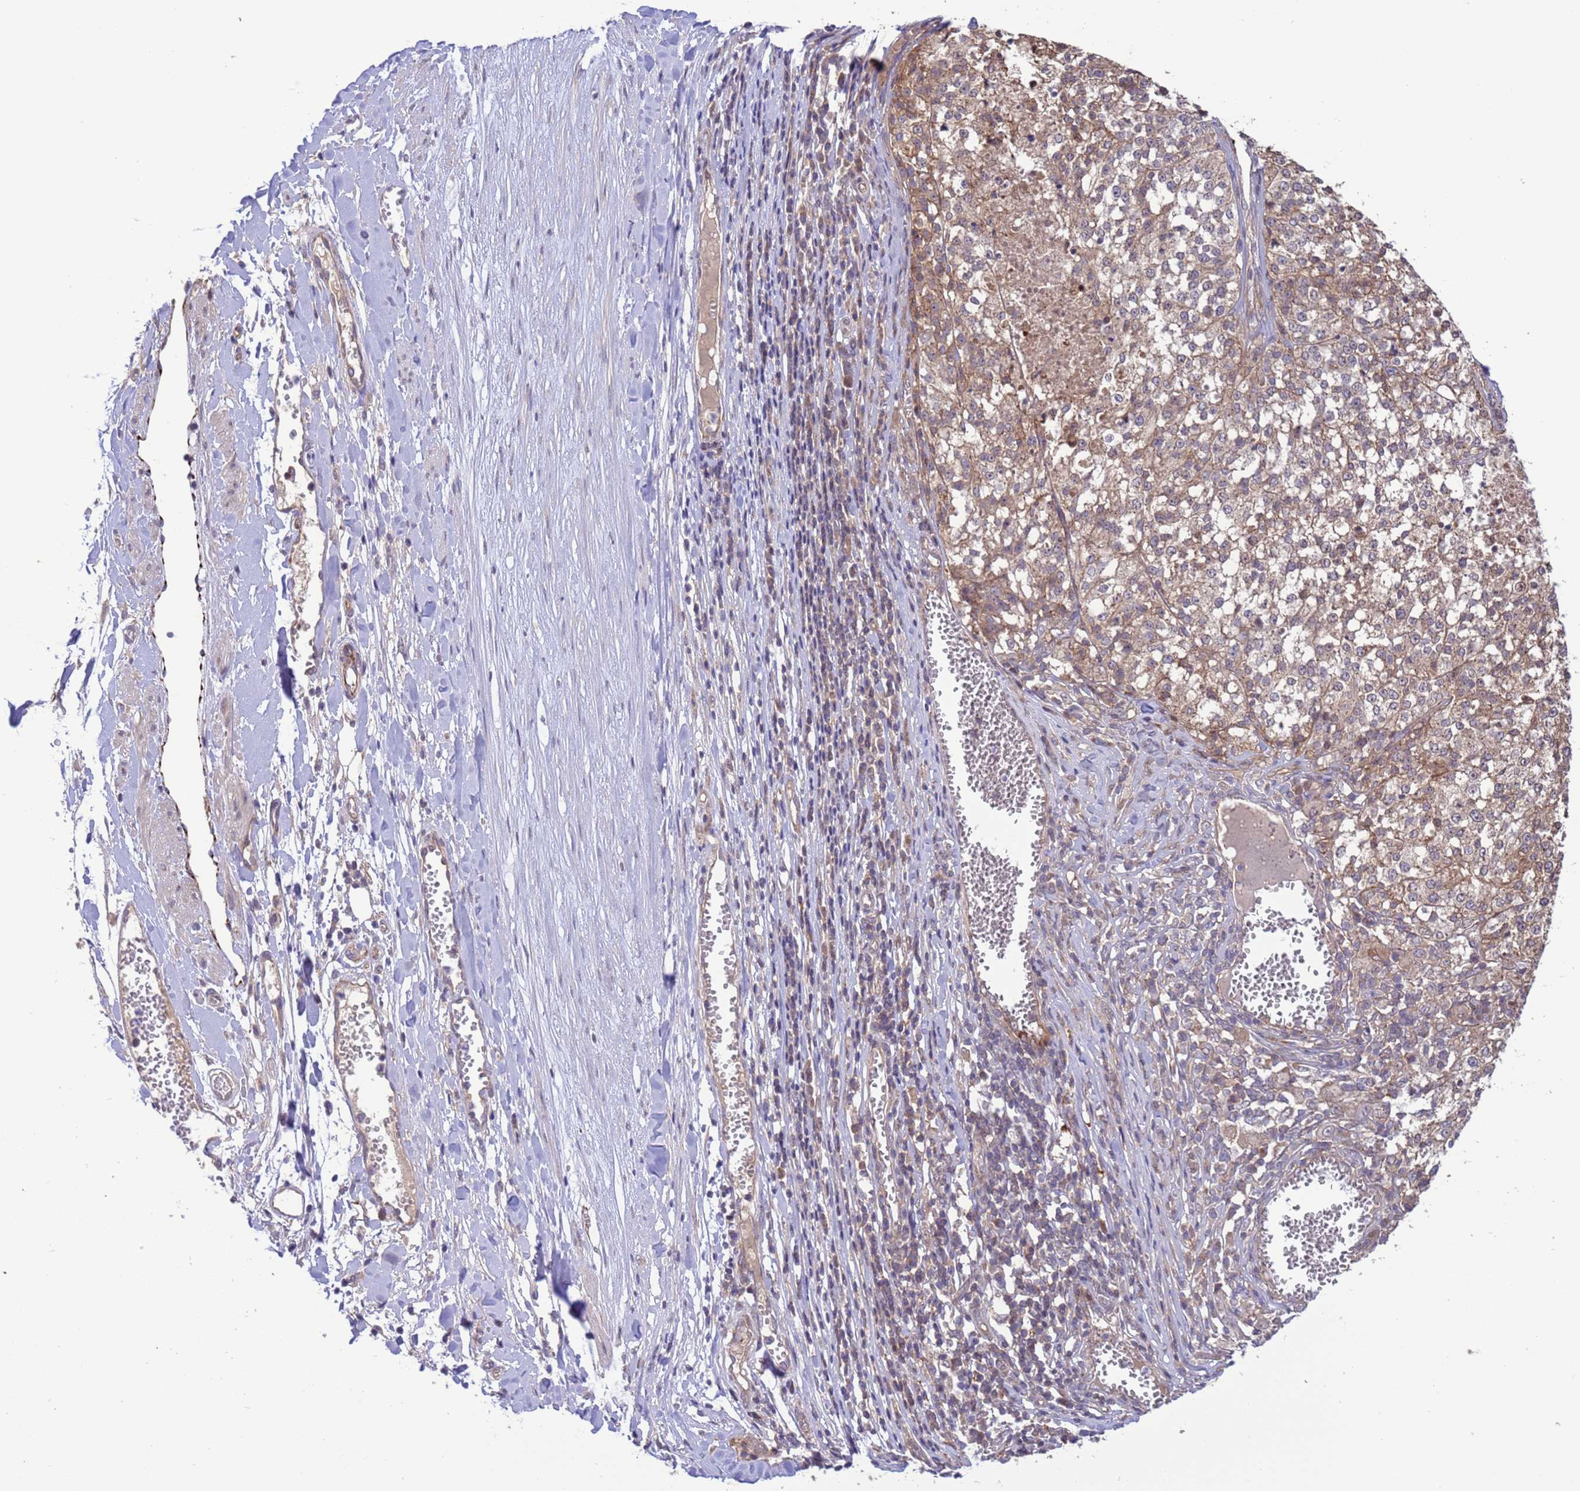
{"staining": {"intensity": "weak", "quantity": ">75%", "location": "cytoplasmic/membranous"}, "tissue": "melanoma", "cell_type": "Tumor cells", "image_type": "cancer", "snomed": [{"axis": "morphology", "description": "Malignant melanoma, NOS"}, {"axis": "topography", "description": "Skin"}], "caption": "Protein positivity by immunohistochemistry reveals weak cytoplasmic/membranous expression in about >75% of tumor cells in melanoma.", "gene": "GJA10", "patient": {"sex": "female", "age": 64}}